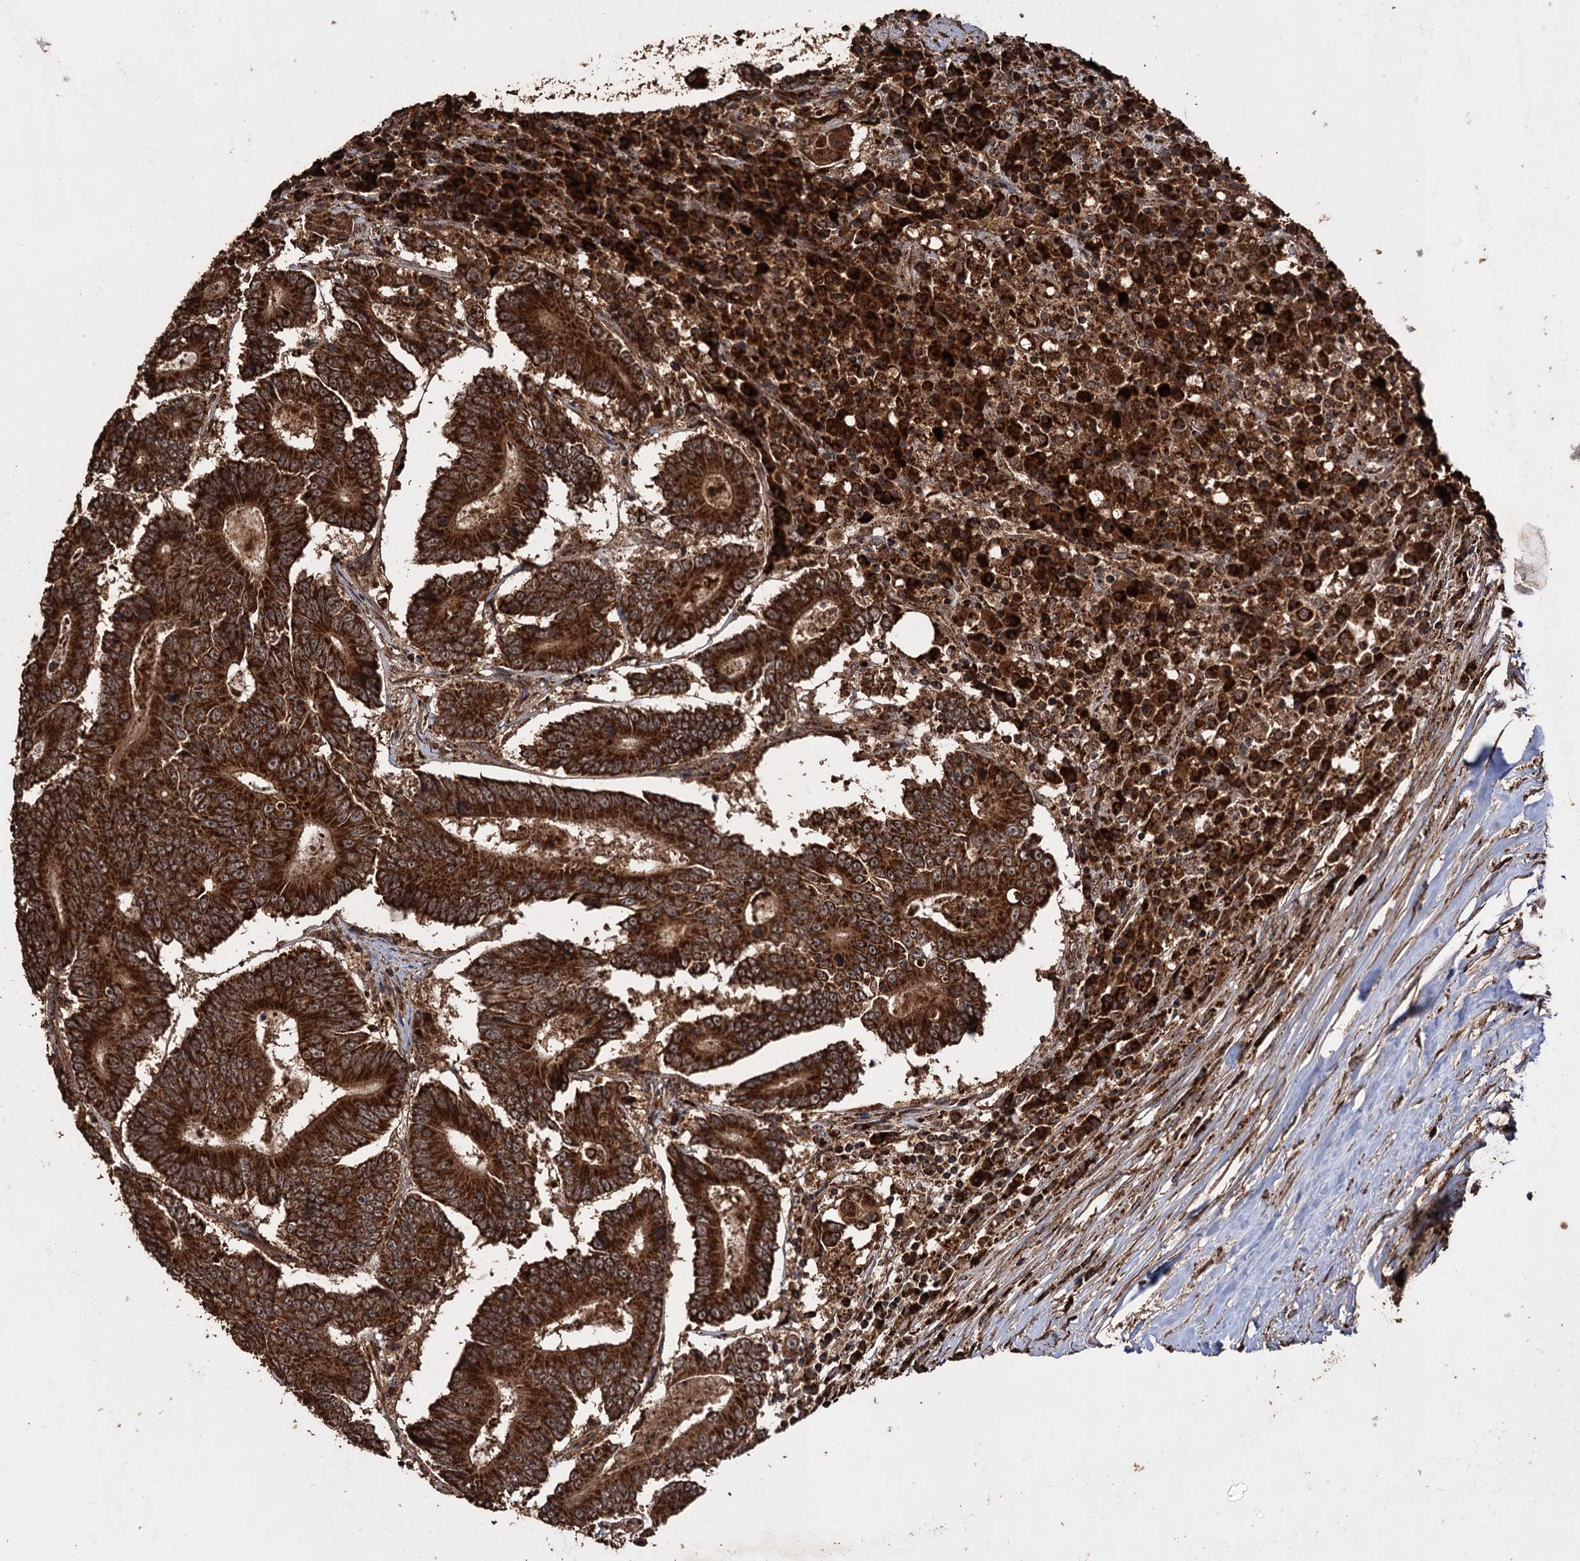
{"staining": {"intensity": "strong", "quantity": ">75%", "location": "cytoplasmic/membranous"}, "tissue": "colorectal cancer", "cell_type": "Tumor cells", "image_type": "cancer", "snomed": [{"axis": "morphology", "description": "Adenocarcinoma, NOS"}, {"axis": "topography", "description": "Colon"}], "caption": "Immunohistochemistry (IHC) of human adenocarcinoma (colorectal) exhibits high levels of strong cytoplasmic/membranous positivity in about >75% of tumor cells.", "gene": "IPO4", "patient": {"sex": "male", "age": 83}}